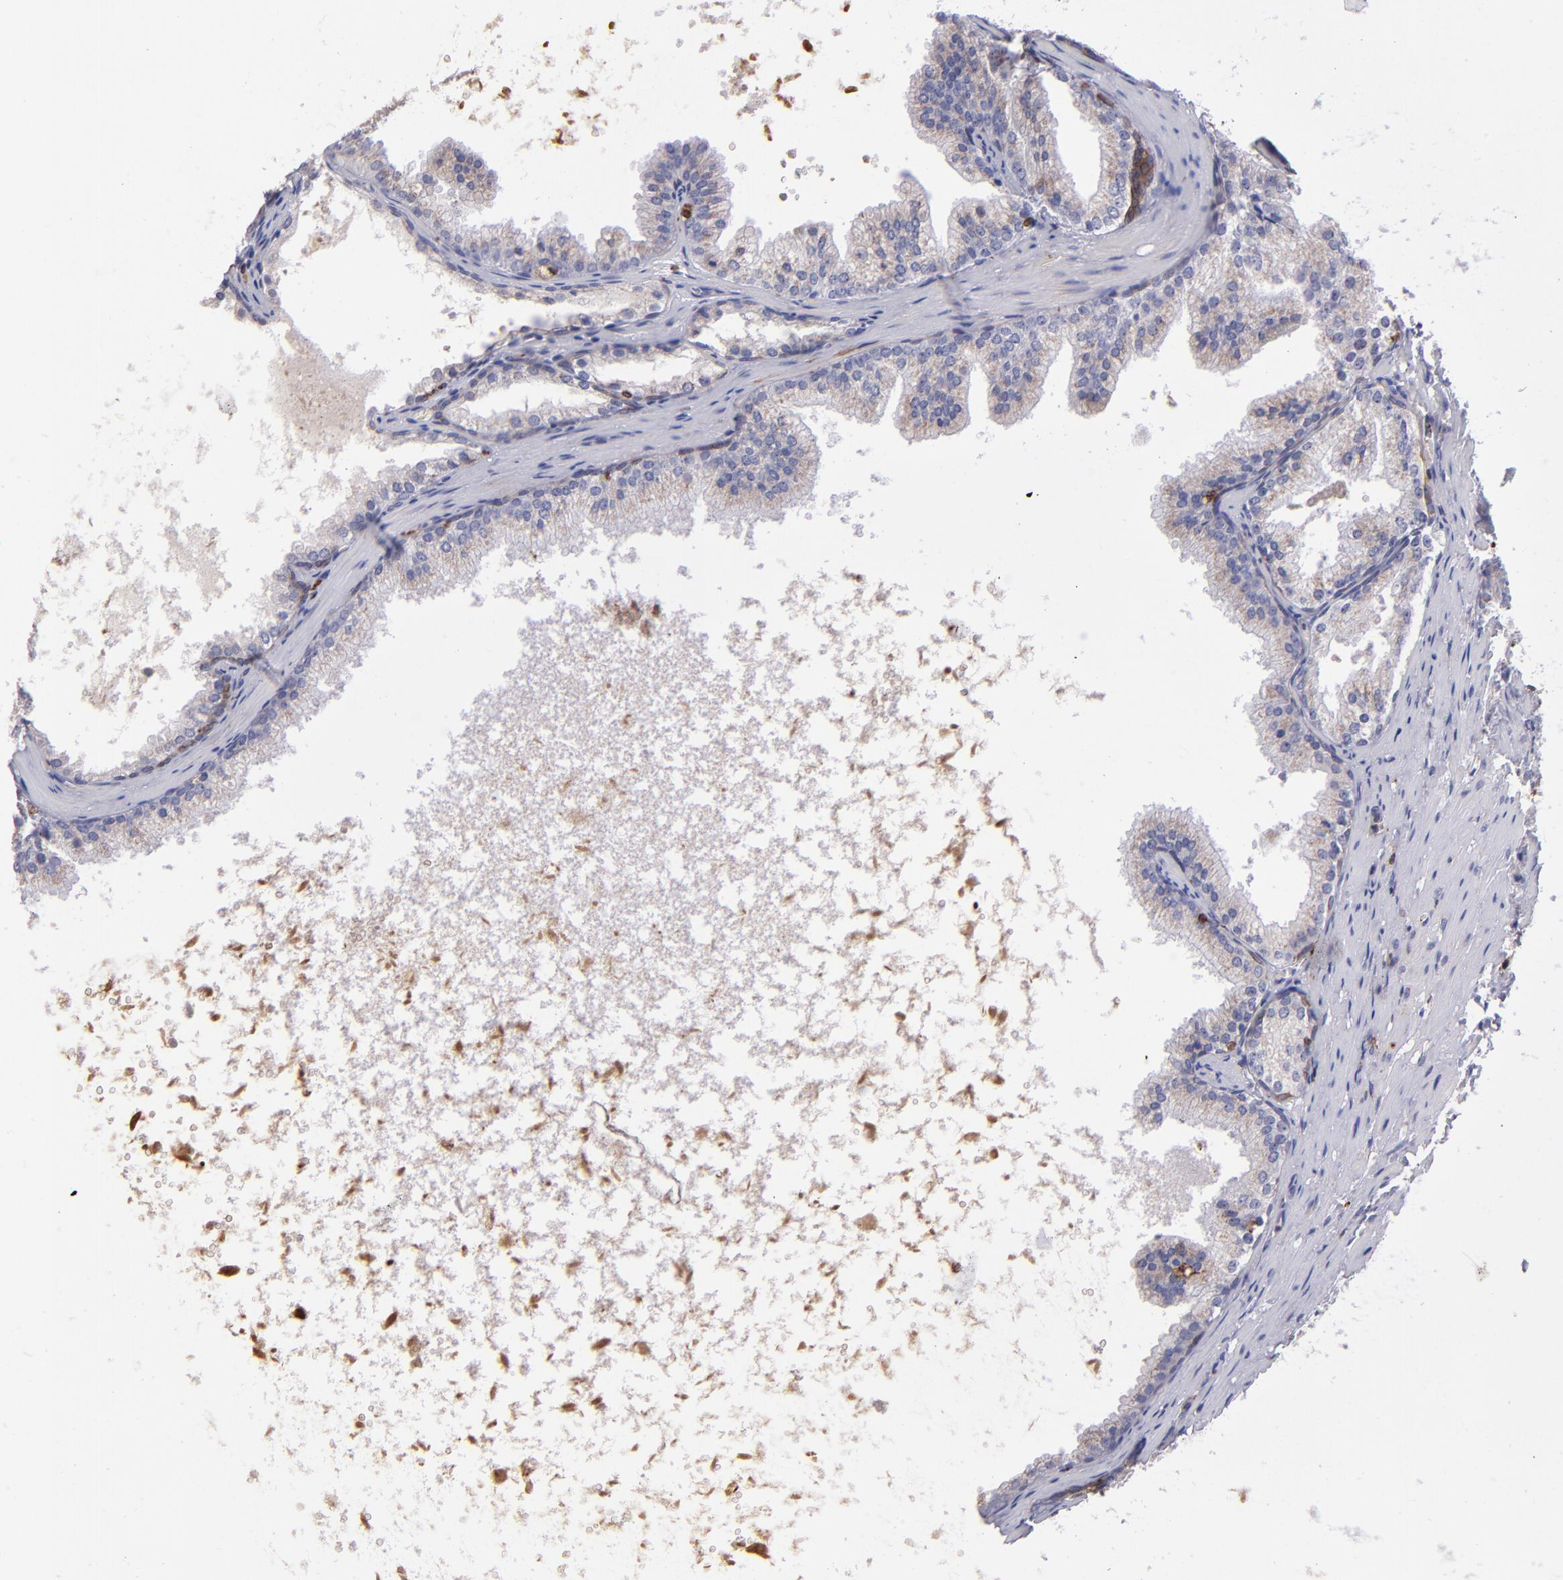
{"staining": {"intensity": "weak", "quantity": ">75%", "location": "cytoplasmic/membranous"}, "tissue": "prostate cancer", "cell_type": "Tumor cells", "image_type": "cancer", "snomed": [{"axis": "morphology", "description": "Adenocarcinoma, Medium grade"}, {"axis": "topography", "description": "Prostate"}], "caption": "Prostate cancer (medium-grade adenocarcinoma) stained with IHC exhibits weak cytoplasmic/membranous staining in approximately >75% of tumor cells. The staining is performed using DAB brown chromogen to label protein expression. The nuclei are counter-stained blue using hematoxylin.", "gene": "PTGS1", "patient": {"sex": "male", "age": 64}}